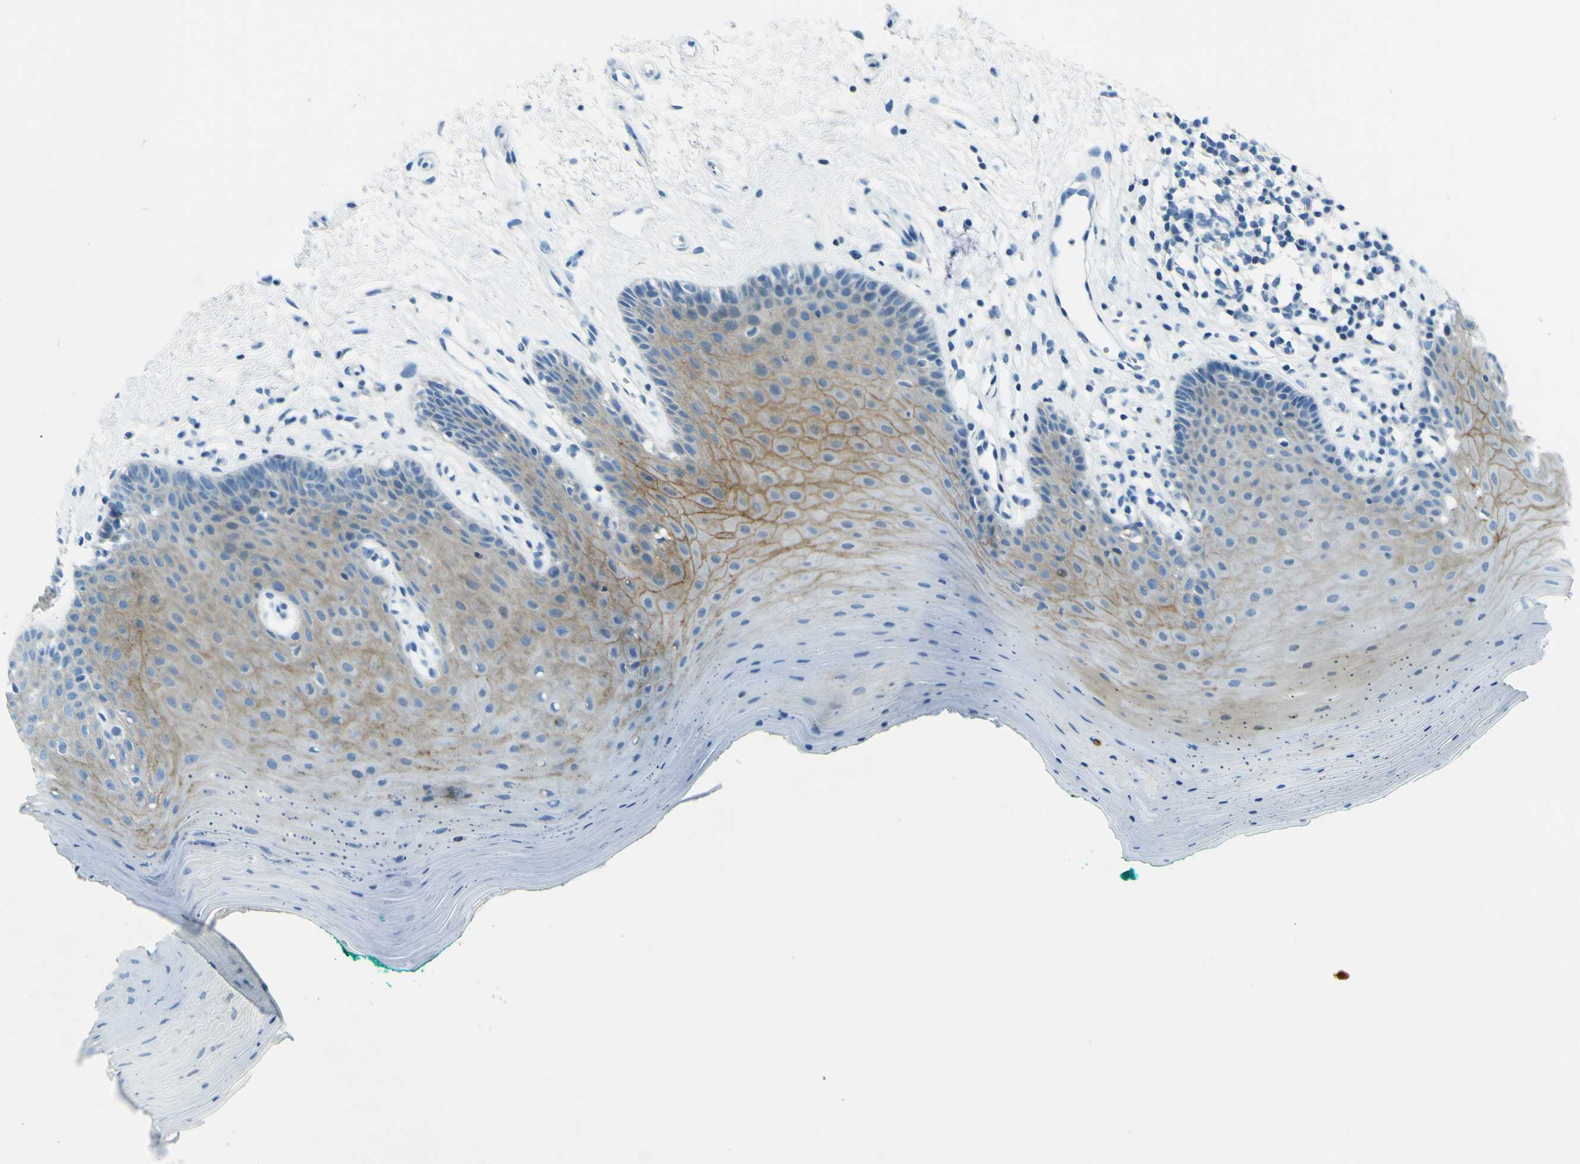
{"staining": {"intensity": "moderate", "quantity": "25%-75%", "location": "cytoplasmic/membranous"}, "tissue": "oral mucosa", "cell_type": "Squamous epithelial cells", "image_type": "normal", "snomed": [{"axis": "morphology", "description": "Normal tissue, NOS"}, {"axis": "topography", "description": "Skeletal muscle"}, {"axis": "topography", "description": "Oral tissue"}], "caption": "The immunohistochemical stain labels moderate cytoplasmic/membranous expression in squamous epithelial cells of normal oral mucosa.", "gene": "SORCS1", "patient": {"sex": "male", "age": 58}}